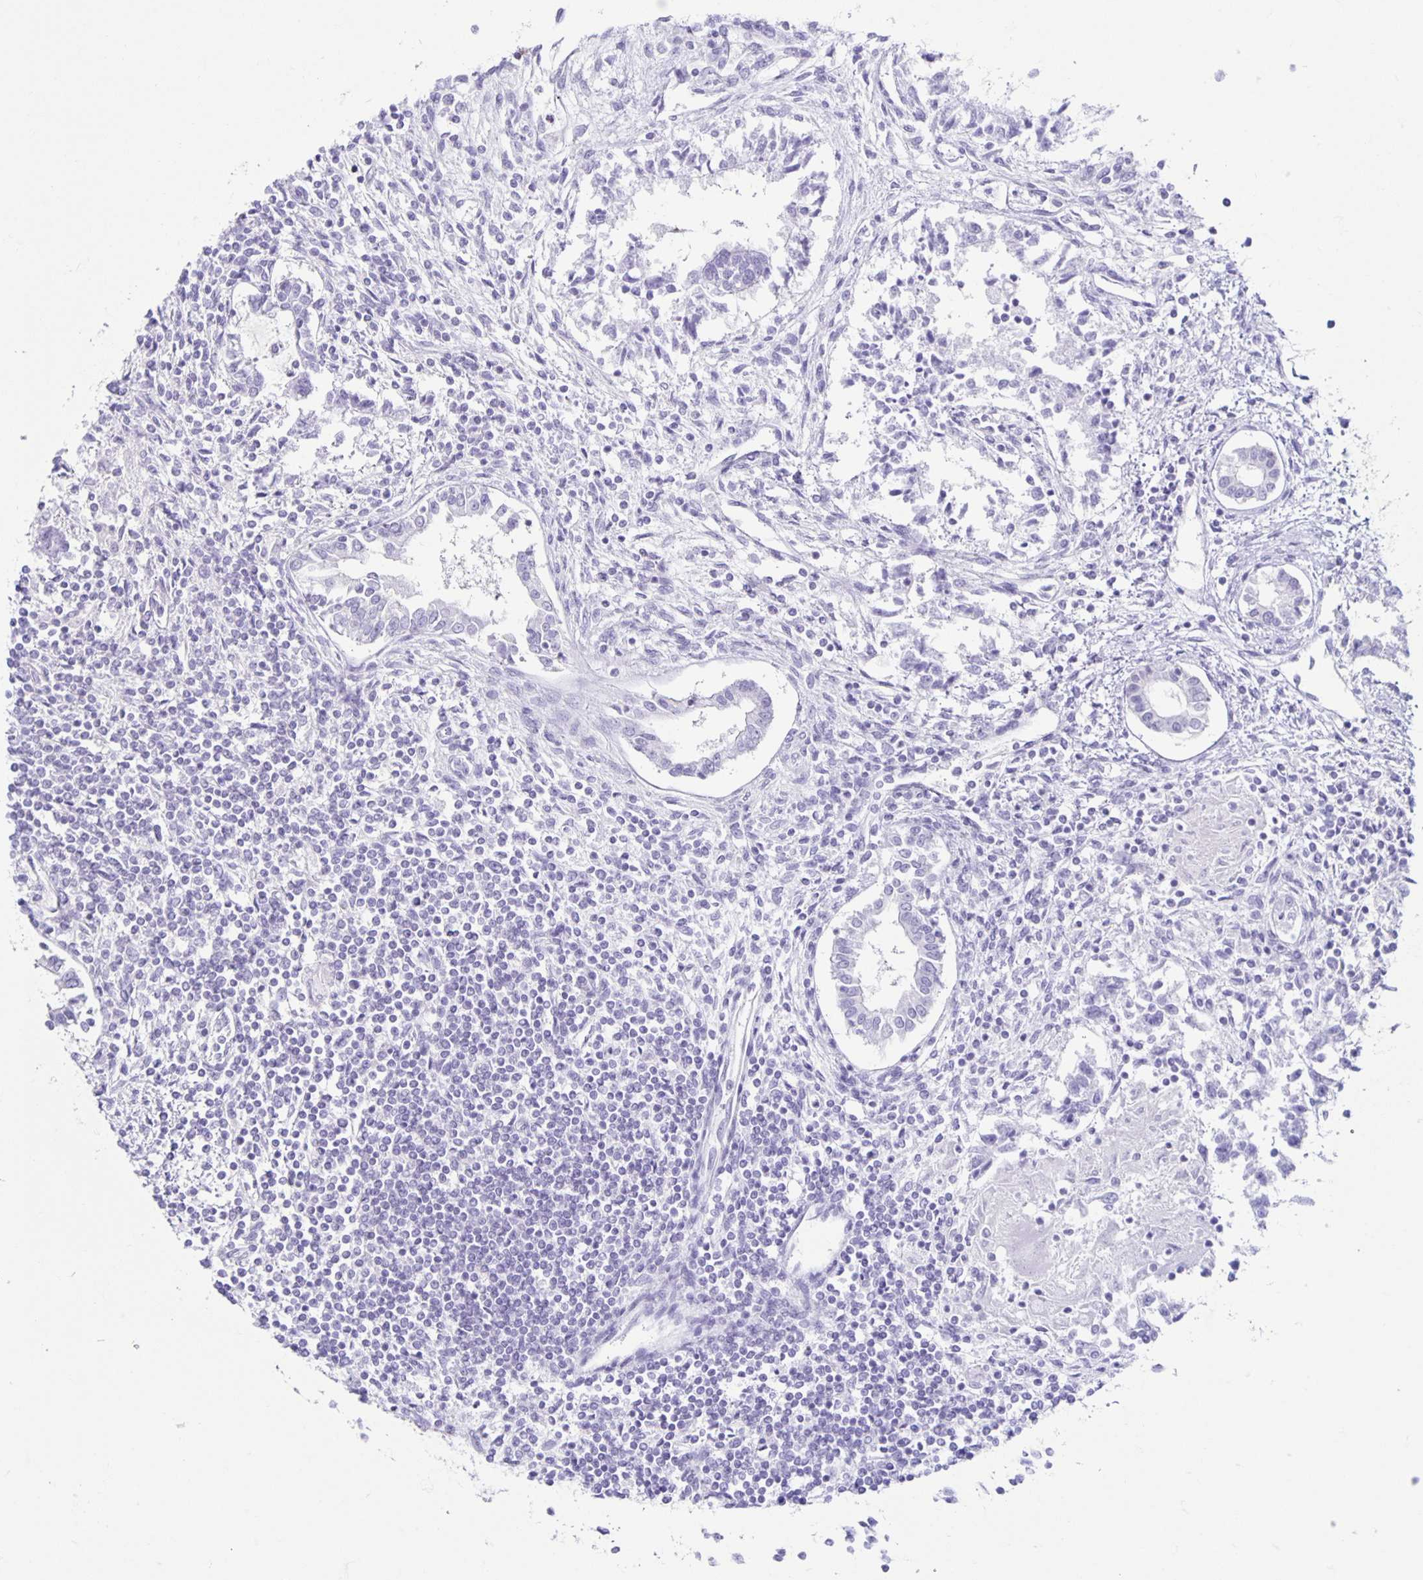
{"staining": {"intensity": "negative", "quantity": "none", "location": "none"}, "tissue": "testis cancer", "cell_type": "Tumor cells", "image_type": "cancer", "snomed": [{"axis": "morphology", "description": "Carcinoma, Embryonal, NOS"}, {"axis": "topography", "description": "Testis"}], "caption": "A micrograph of human testis cancer (embryonal carcinoma) is negative for staining in tumor cells. (IHC, brightfield microscopy, high magnification).", "gene": "CT45A5", "patient": {"sex": "male", "age": 37}}